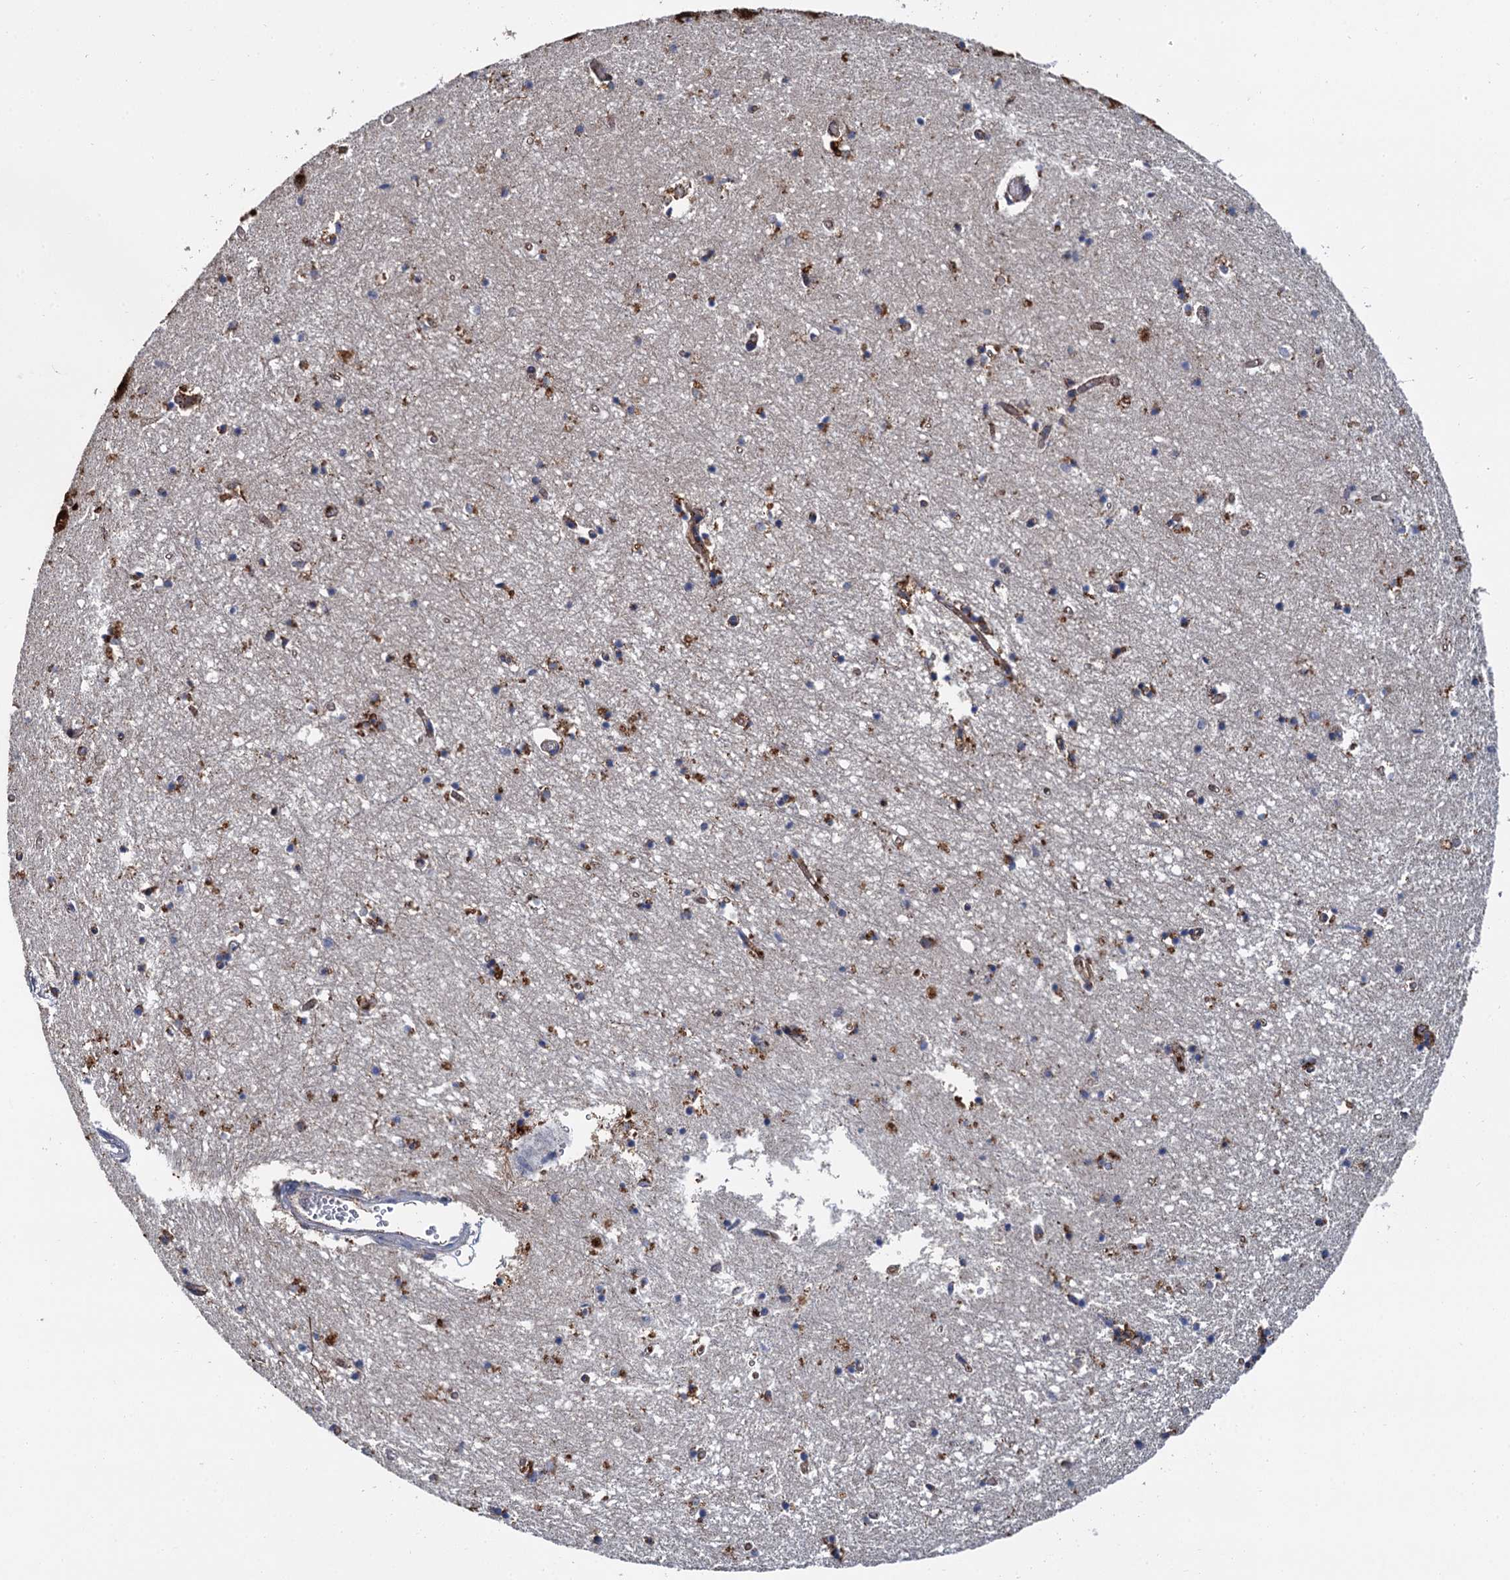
{"staining": {"intensity": "strong", "quantity": "25%-75%", "location": "cytoplasmic/membranous"}, "tissue": "hippocampus", "cell_type": "Glial cells", "image_type": "normal", "snomed": [{"axis": "morphology", "description": "Normal tissue, NOS"}, {"axis": "topography", "description": "Hippocampus"}], "caption": "The photomicrograph demonstrates a brown stain indicating the presence of a protein in the cytoplasmic/membranous of glial cells in hippocampus. (DAB = brown stain, brightfield microscopy at high magnification).", "gene": "GBA1", "patient": {"sex": "male", "age": 70}}